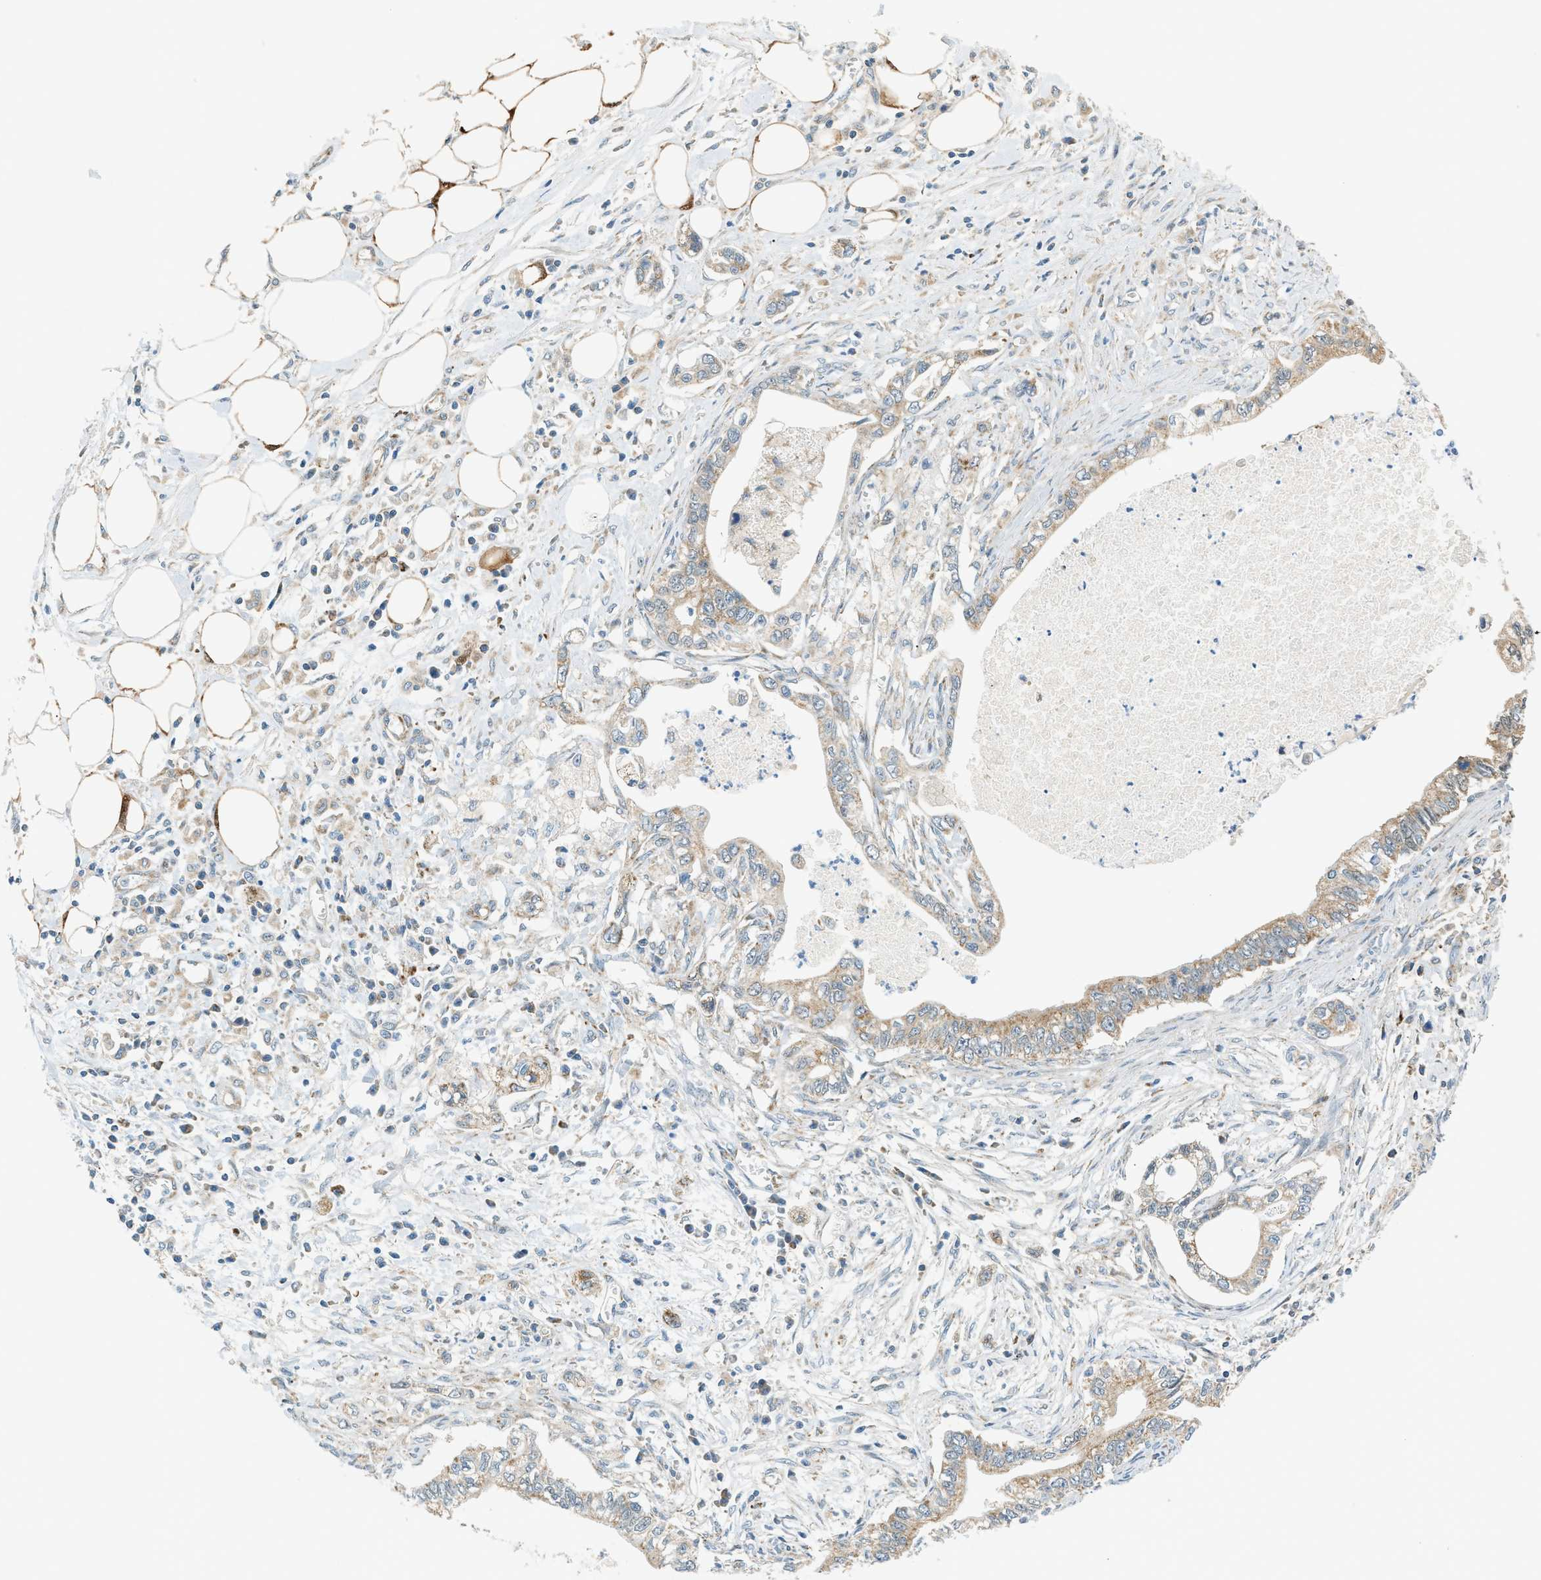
{"staining": {"intensity": "weak", "quantity": ">75%", "location": "cytoplasmic/membranous"}, "tissue": "pancreatic cancer", "cell_type": "Tumor cells", "image_type": "cancer", "snomed": [{"axis": "morphology", "description": "Adenocarcinoma, NOS"}, {"axis": "topography", "description": "Pancreas"}], "caption": "IHC histopathology image of human adenocarcinoma (pancreatic) stained for a protein (brown), which demonstrates low levels of weak cytoplasmic/membranous staining in approximately >75% of tumor cells.", "gene": "PIGG", "patient": {"sex": "male", "age": 56}}